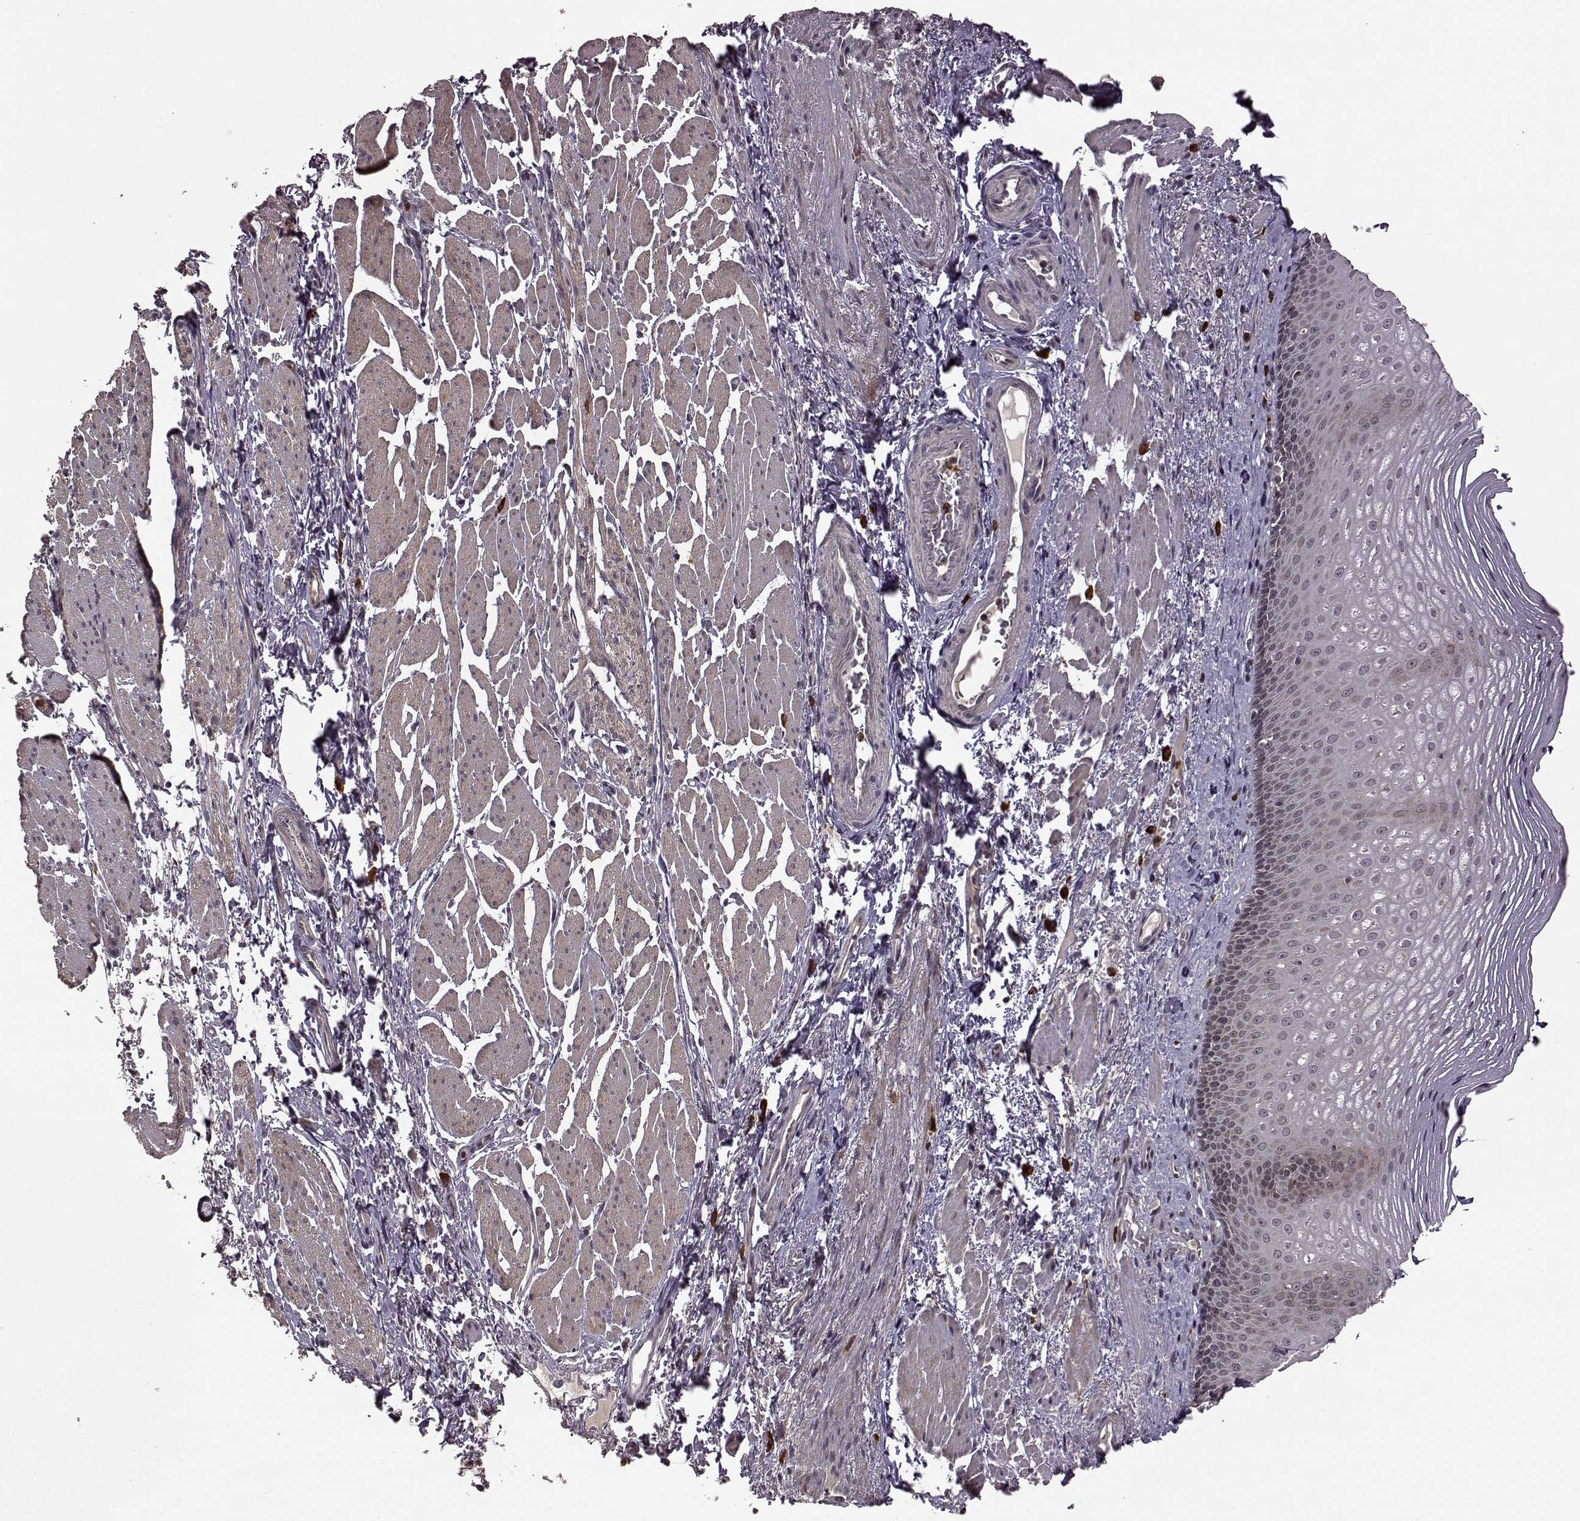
{"staining": {"intensity": "moderate", "quantity": "25%-75%", "location": "cytoplasmic/membranous"}, "tissue": "esophagus", "cell_type": "Squamous epithelial cells", "image_type": "normal", "snomed": [{"axis": "morphology", "description": "Normal tissue, NOS"}, {"axis": "topography", "description": "Esophagus"}], "caption": "Immunohistochemical staining of unremarkable human esophagus reveals 25%-75% levels of moderate cytoplasmic/membranous protein expression in approximately 25%-75% of squamous epithelial cells.", "gene": "TRMU", "patient": {"sex": "male", "age": 76}}